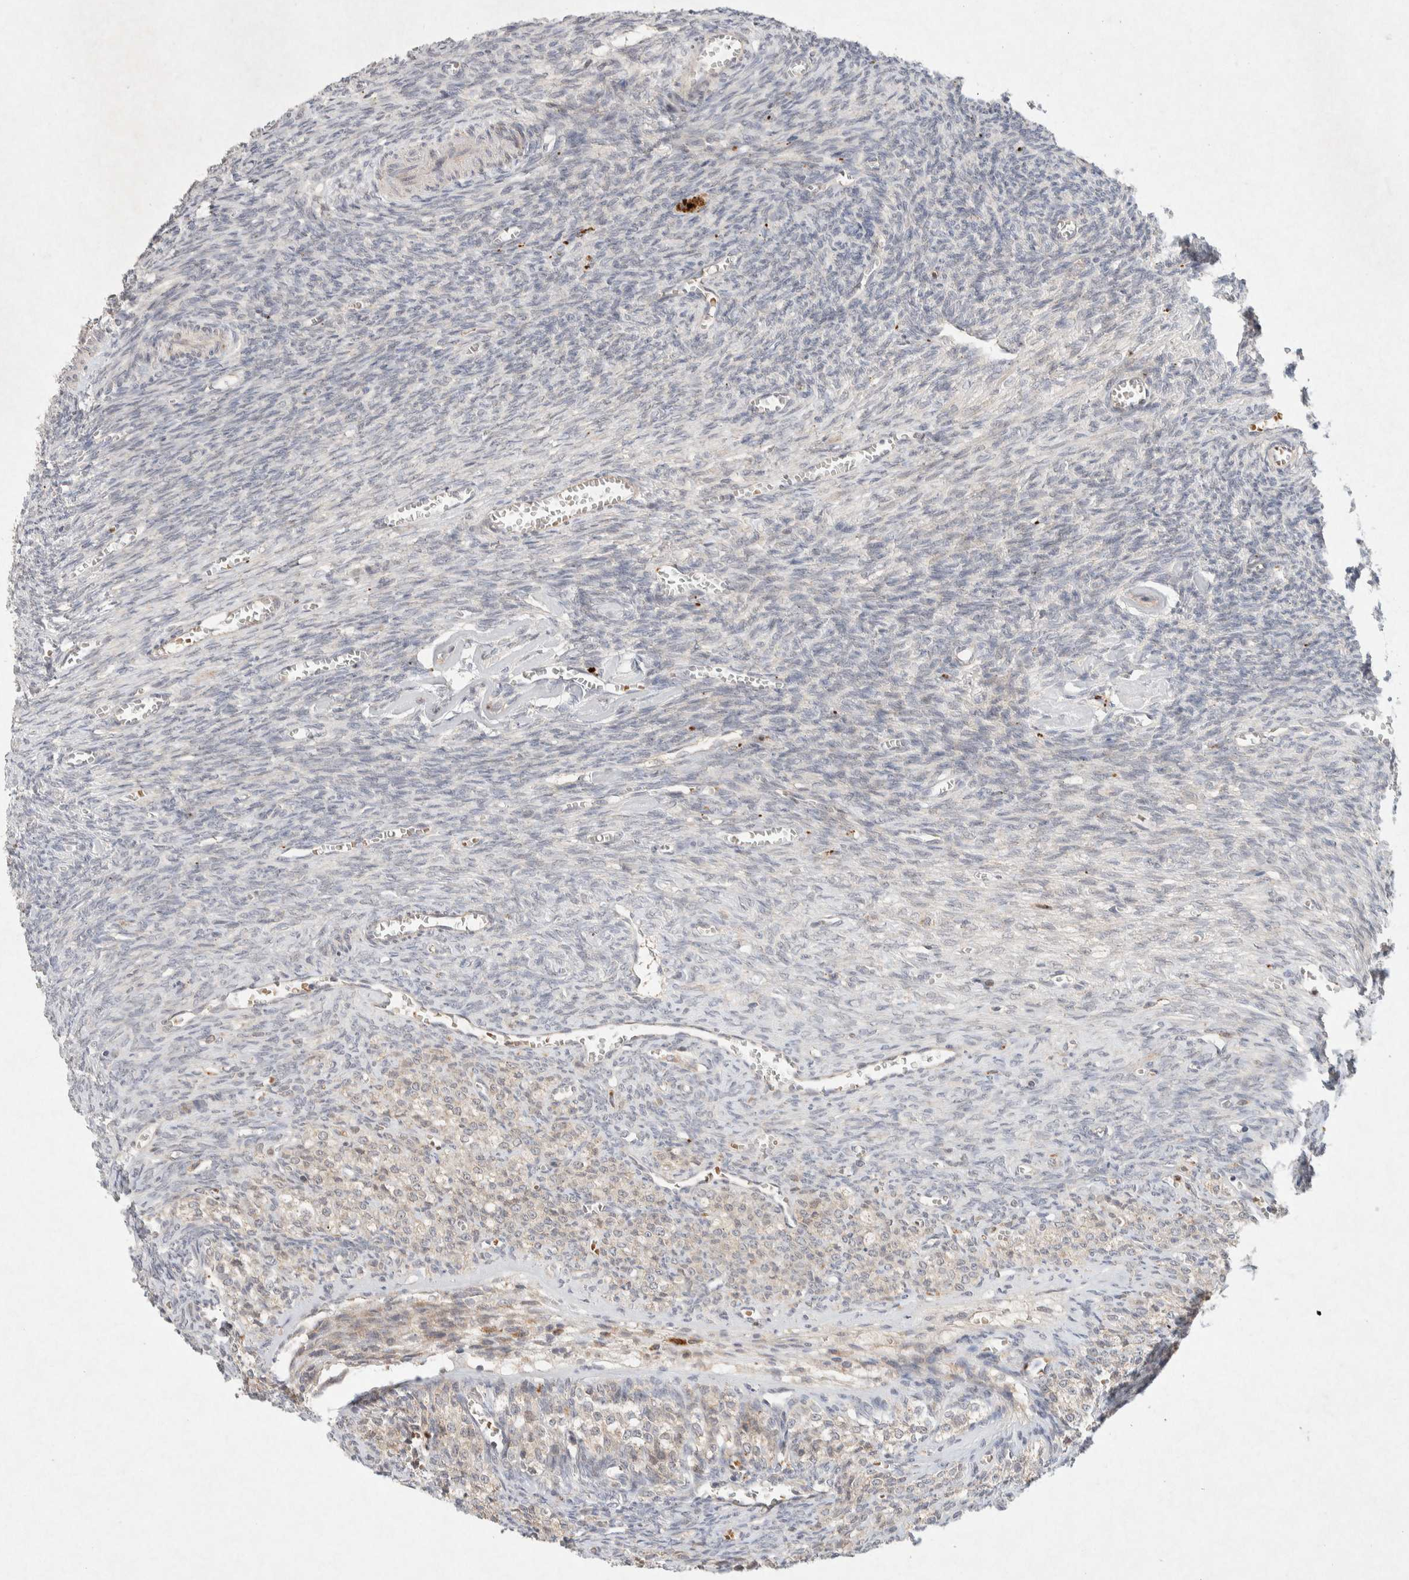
{"staining": {"intensity": "negative", "quantity": "none", "location": "none"}, "tissue": "ovary", "cell_type": "Ovarian stroma cells", "image_type": "normal", "snomed": [{"axis": "morphology", "description": "Normal tissue, NOS"}, {"axis": "topography", "description": "Ovary"}], "caption": "IHC micrograph of normal ovary: ovary stained with DAB displays no significant protein staining in ovarian stroma cells. (Brightfield microscopy of DAB (3,3'-diaminobenzidine) IHC at high magnification).", "gene": "GNAI1", "patient": {"sex": "female", "age": 27}}